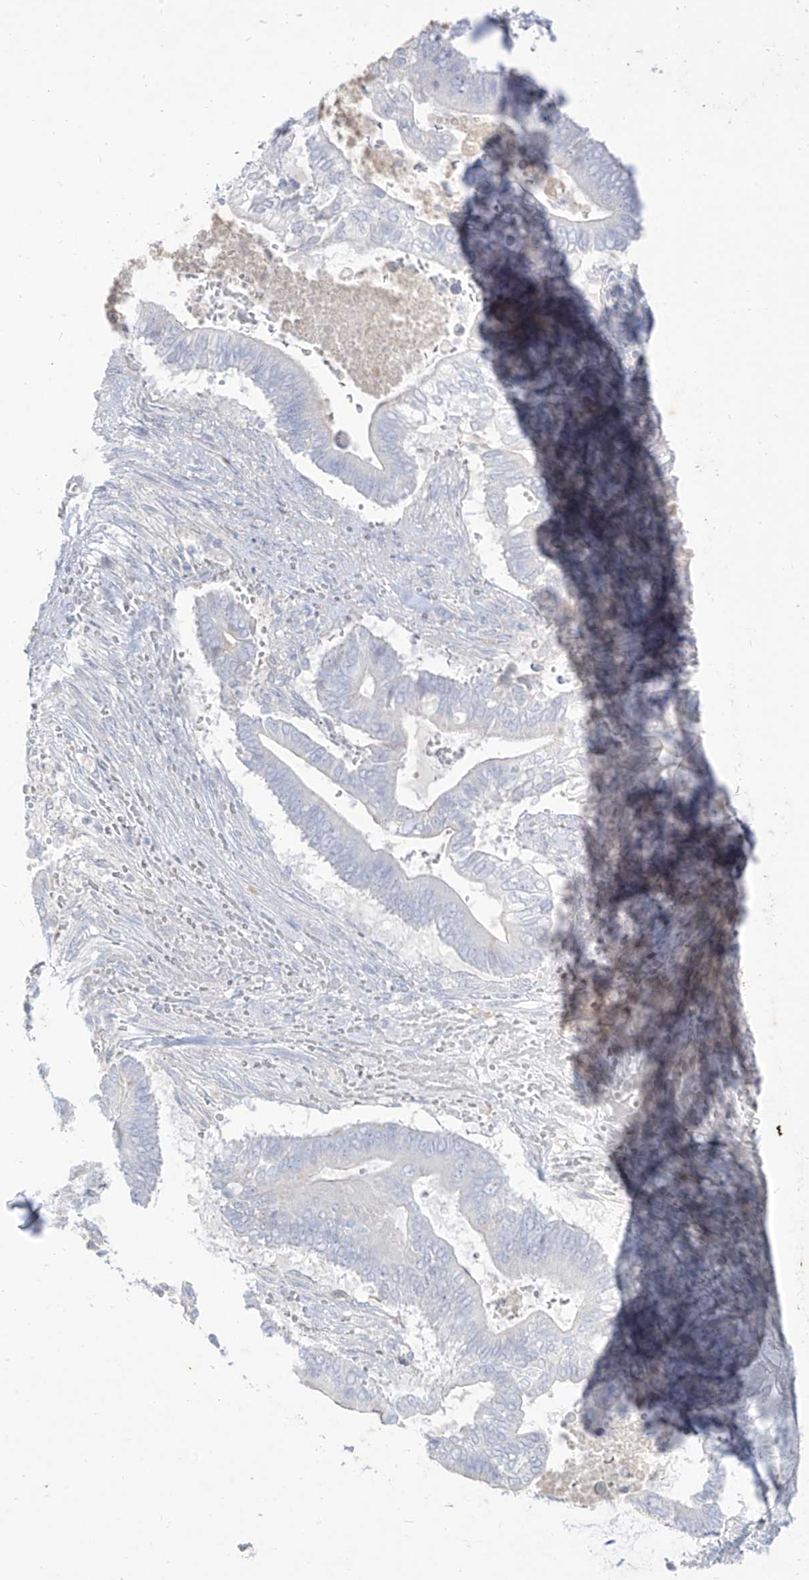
{"staining": {"intensity": "negative", "quantity": "none", "location": "none"}, "tissue": "pancreatic cancer", "cell_type": "Tumor cells", "image_type": "cancer", "snomed": [{"axis": "morphology", "description": "Adenocarcinoma, NOS"}, {"axis": "topography", "description": "Pancreas"}], "caption": "DAB (3,3'-diaminobenzidine) immunohistochemical staining of pancreatic adenocarcinoma exhibits no significant positivity in tumor cells. (DAB (3,3'-diaminobenzidine) immunohistochemistry (IHC), high magnification).", "gene": "TGM4", "patient": {"sex": "male", "age": 68}}